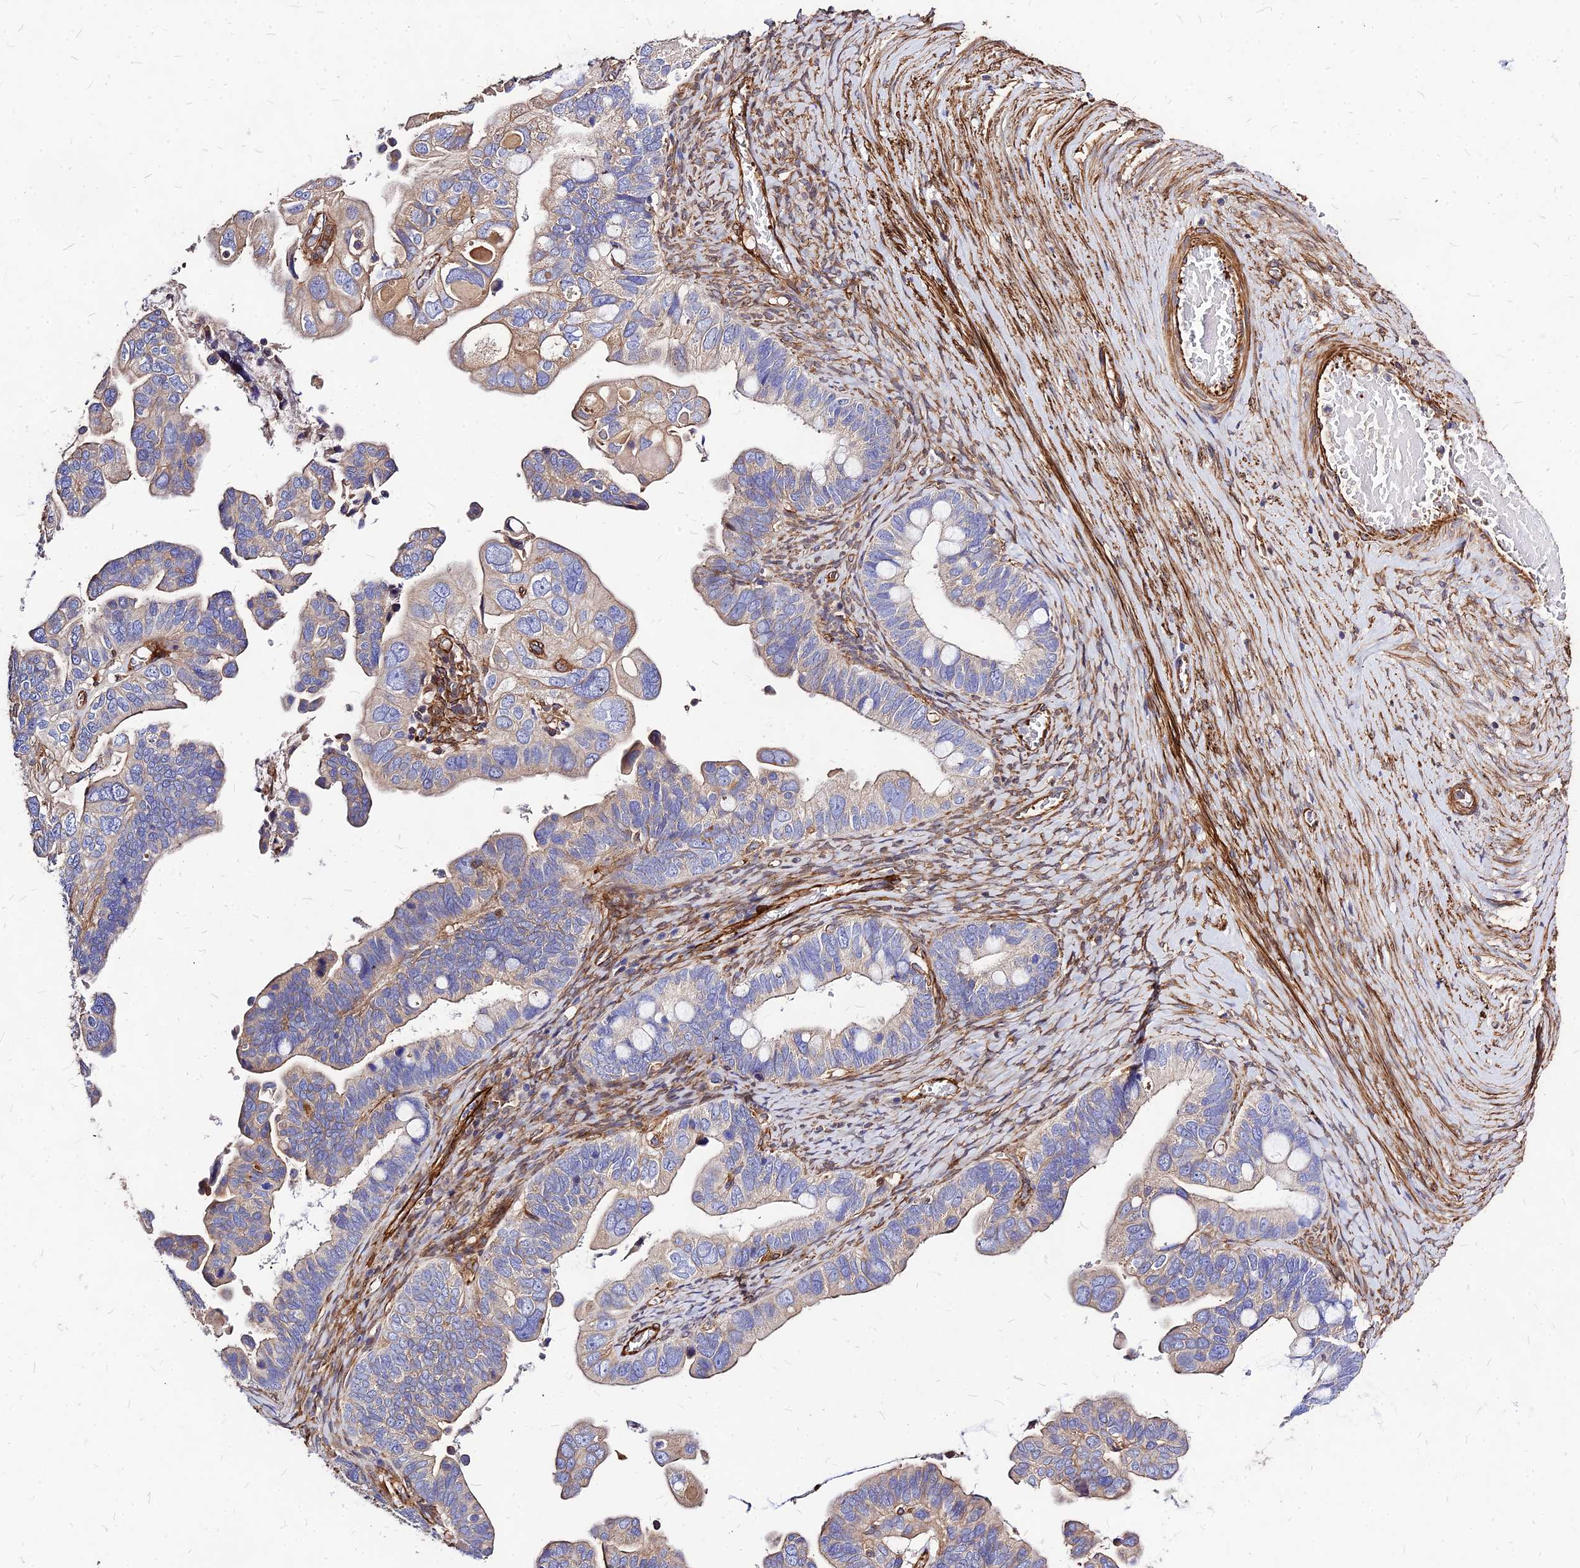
{"staining": {"intensity": "moderate", "quantity": "<25%", "location": "cytoplasmic/membranous"}, "tissue": "ovarian cancer", "cell_type": "Tumor cells", "image_type": "cancer", "snomed": [{"axis": "morphology", "description": "Cystadenocarcinoma, serous, NOS"}, {"axis": "topography", "description": "Ovary"}], "caption": "Moderate cytoplasmic/membranous protein positivity is identified in about <25% of tumor cells in ovarian cancer (serous cystadenocarcinoma). The protein is stained brown, and the nuclei are stained in blue (DAB IHC with brightfield microscopy, high magnification).", "gene": "EFCC1", "patient": {"sex": "female", "age": 56}}